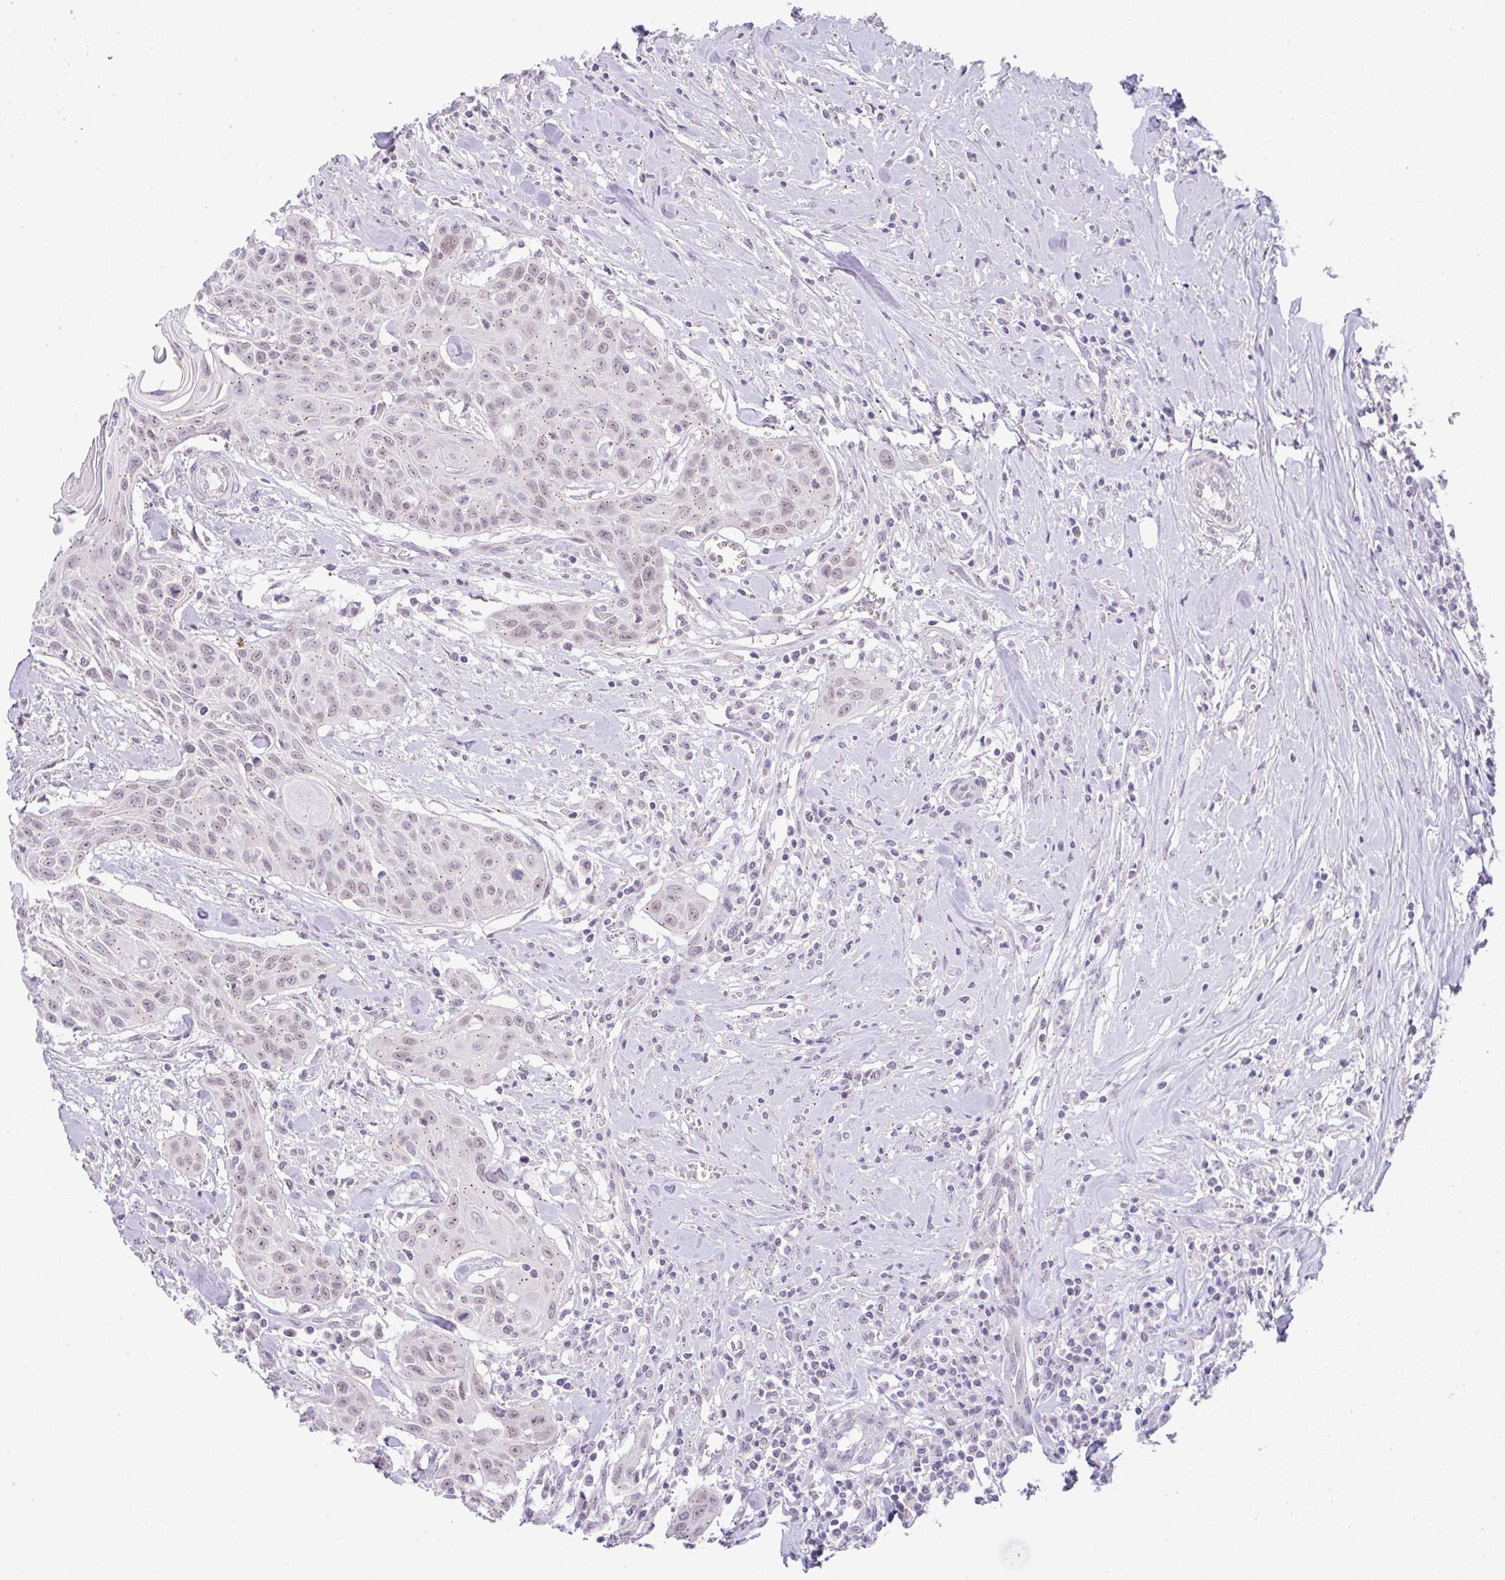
{"staining": {"intensity": "weak", "quantity": ">75%", "location": "cytoplasmic/membranous,nuclear"}, "tissue": "head and neck cancer", "cell_type": "Tumor cells", "image_type": "cancer", "snomed": [{"axis": "morphology", "description": "Squamous cell carcinoma, NOS"}, {"axis": "topography", "description": "Lymph node"}, {"axis": "topography", "description": "Salivary gland"}, {"axis": "topography", "description": "Head-Neck"}], "caption": "Immunohistochemical staining of head and neck cancer demonstrates low levels of weak cytoplasmic/membranous and nuclear staining in approximately >75% of tumor cells.", "gene": "FAM177A1", "patient": {"sex": "female", "age": 74}}